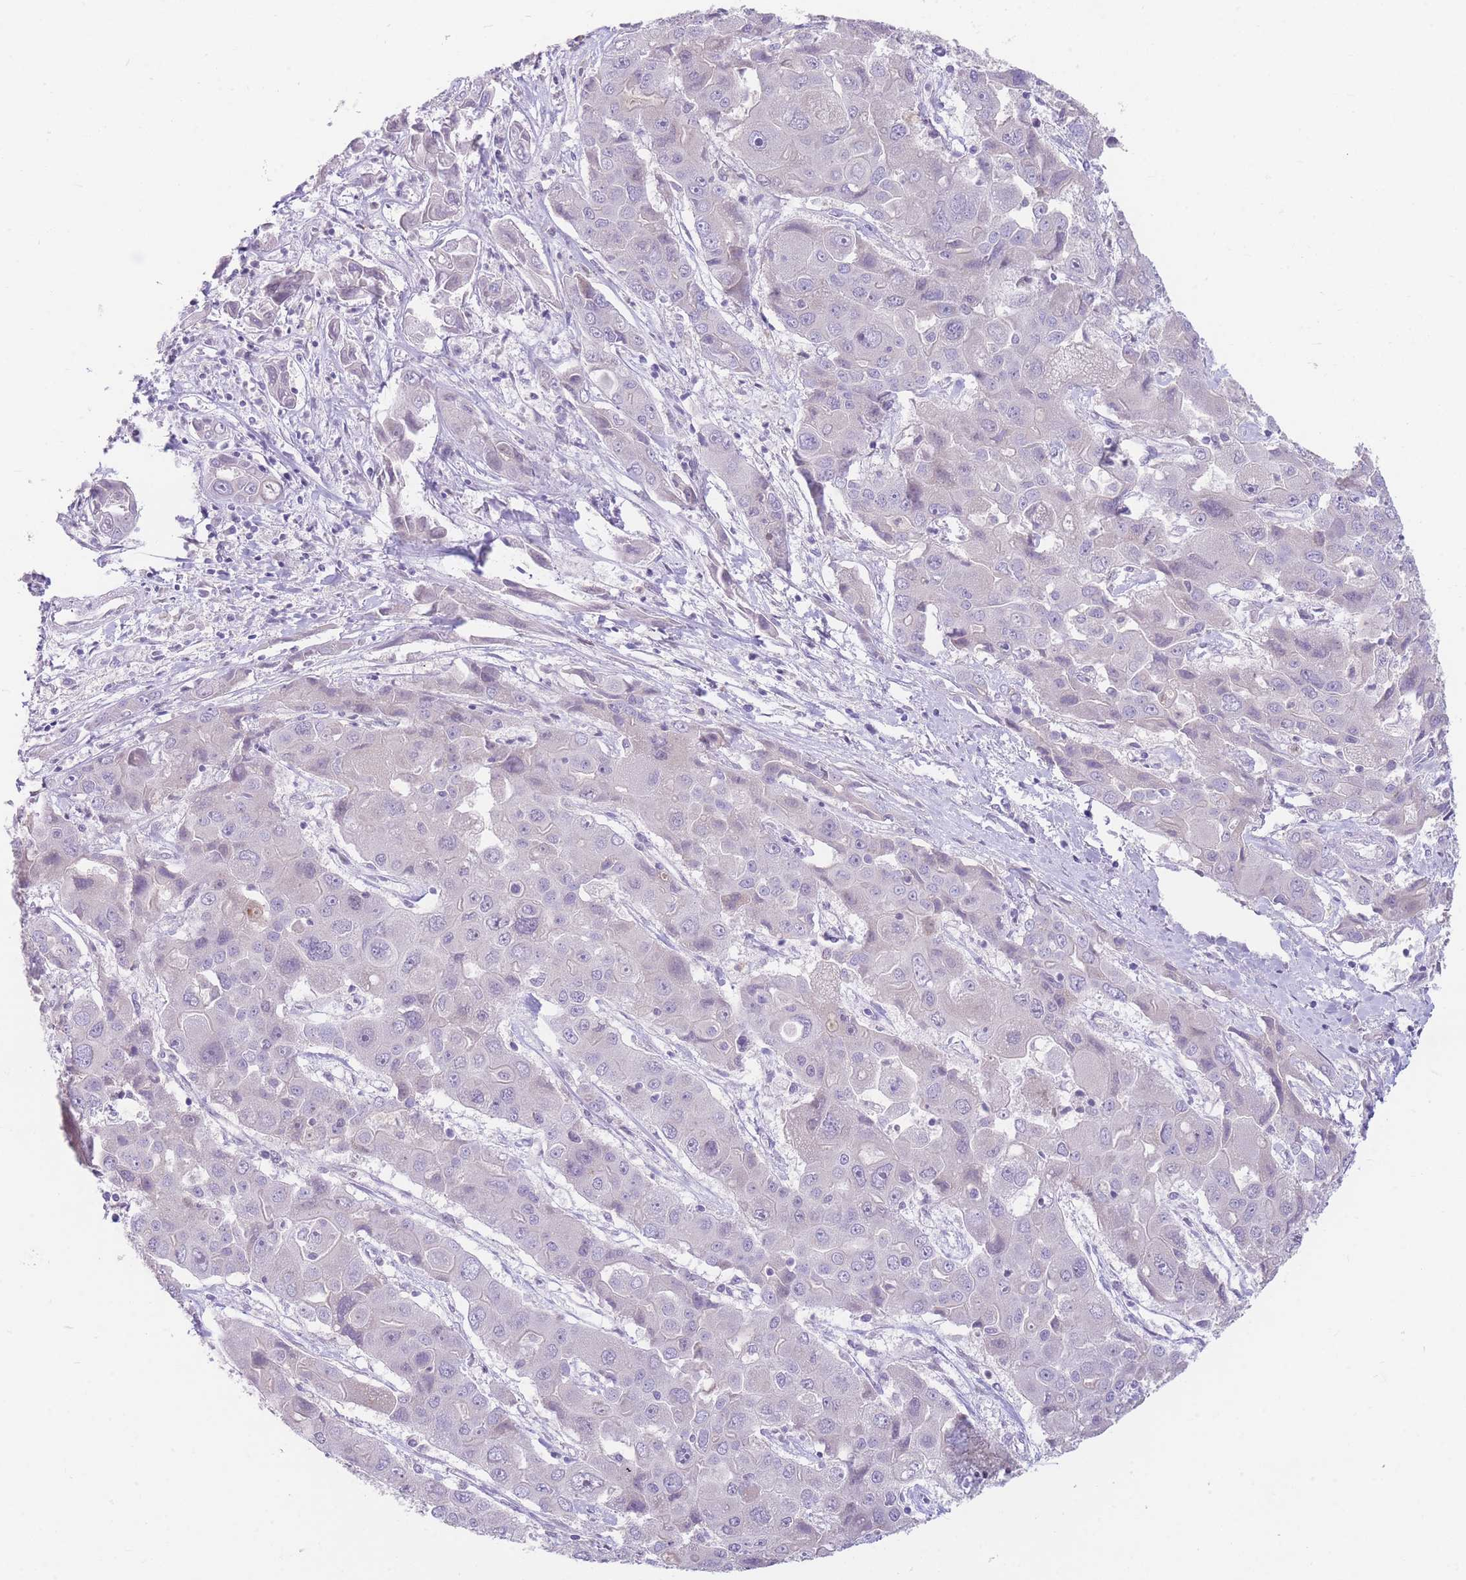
{"staining": {"intensity": "negative", "quantity": "none", "location": "none"}, "tissue": "liver cancer", "cell_type": "Tumor cells", "image_type": "cancer", "snomed": [{"axis": "morphology", "description": "Cholangiocarcinoma"}, {"axis": "topography", "description": "Liver"}], "caption": "Immunohistochemical staining of human liver cancer reveals no significant staining in tumor cells.", "gene": "SHCBP1", "patient": {"sex": "male", "age": 67}}